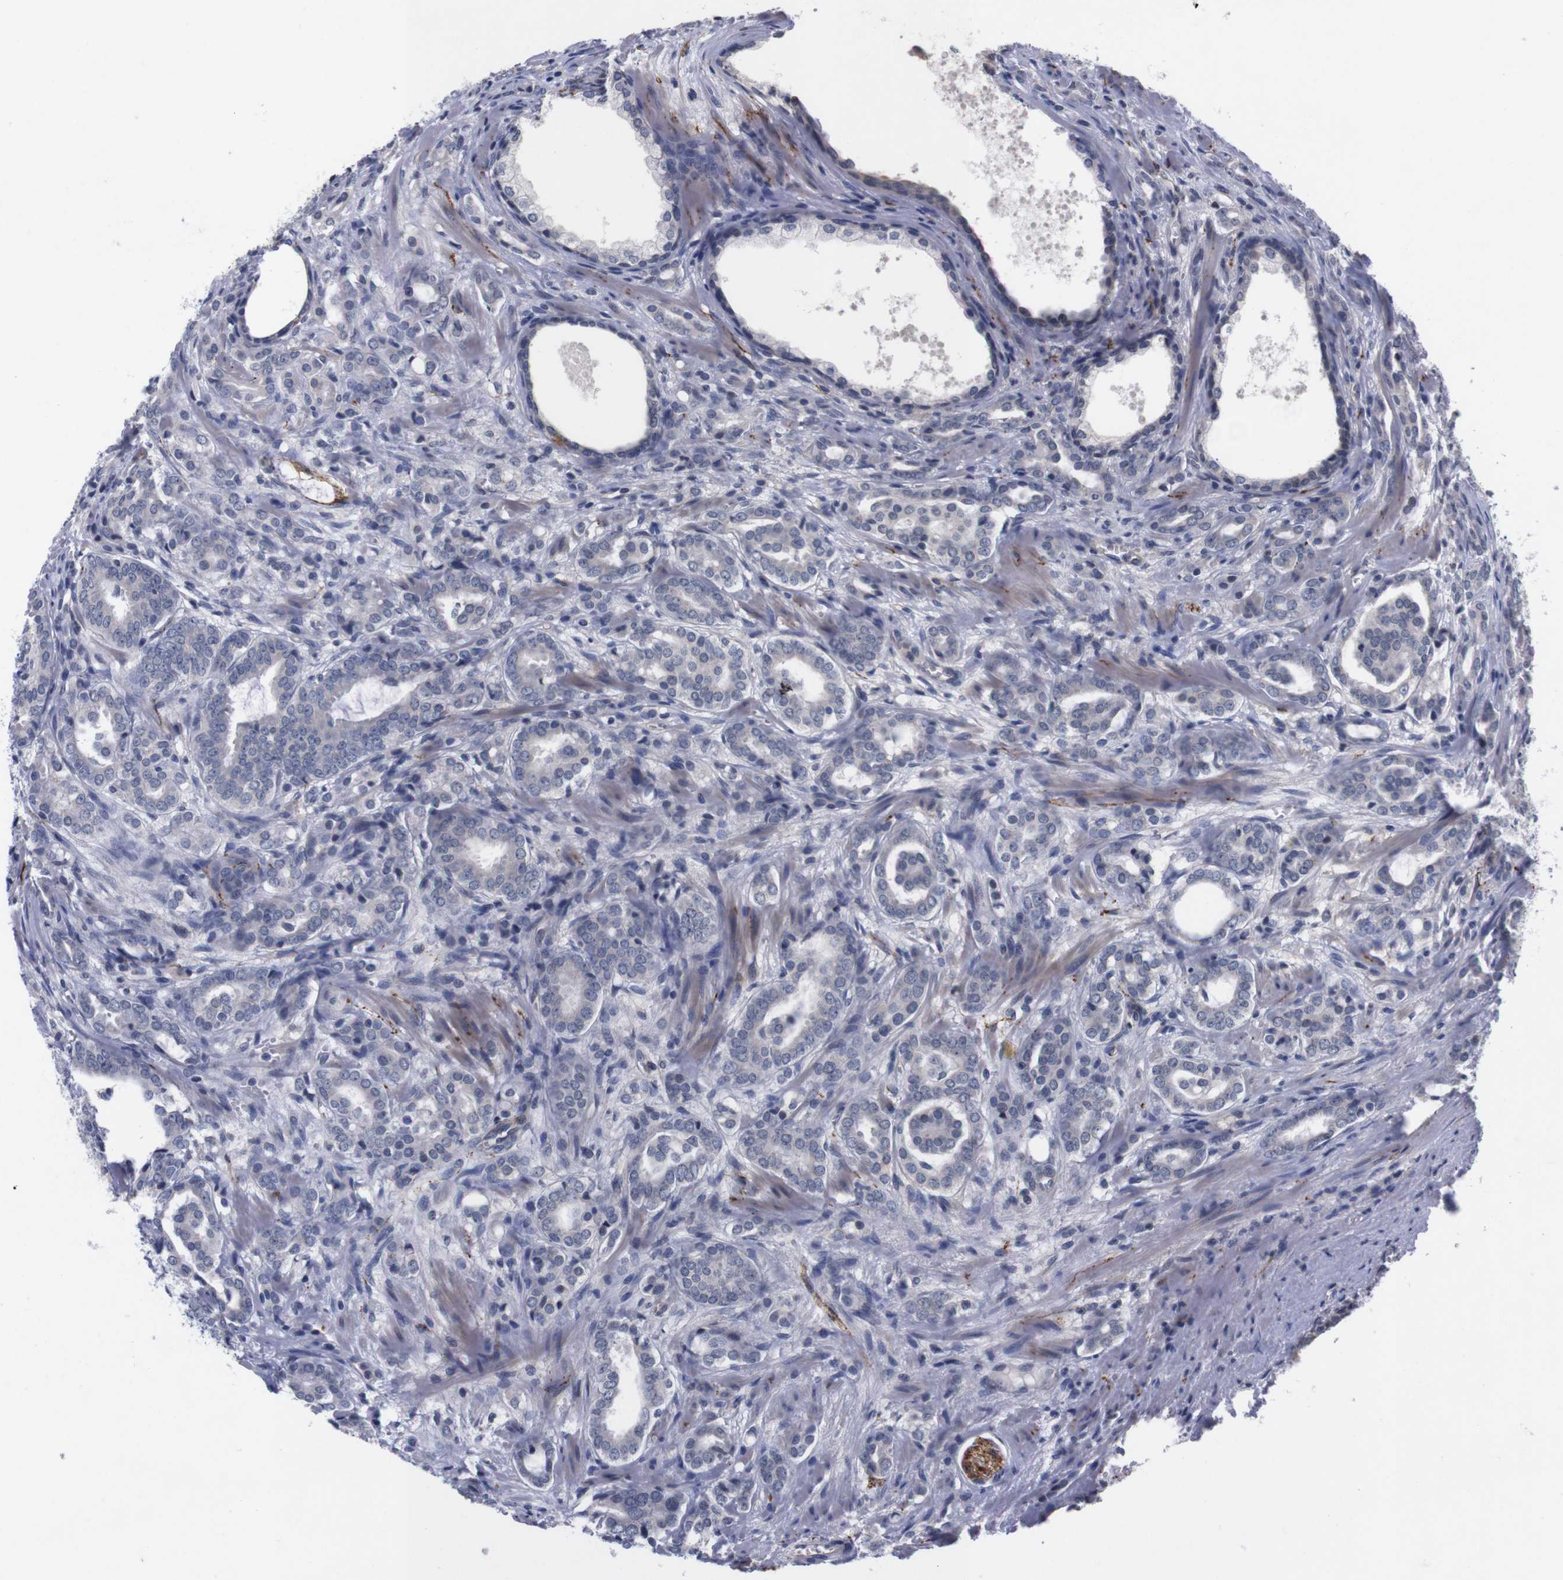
{"staining": {"intensity": "negative", "quantity": "none", "location": "none"}, "tissue": "prostate cancer", "cell_type": "Tumor cells", "image_type": "cancer", "snomed": [{"axis": "morphology", "description": "Adenocarcinoma, High grade"}, {"axis": "topography", "description": "Prostate"}], "caption": "The photomicrograph displays no staining of tumor cells in high-grade adenocarcinoma (prostate).", "gene": "TNFRSF21", "patient": {"sex": "male", "age": 64}}